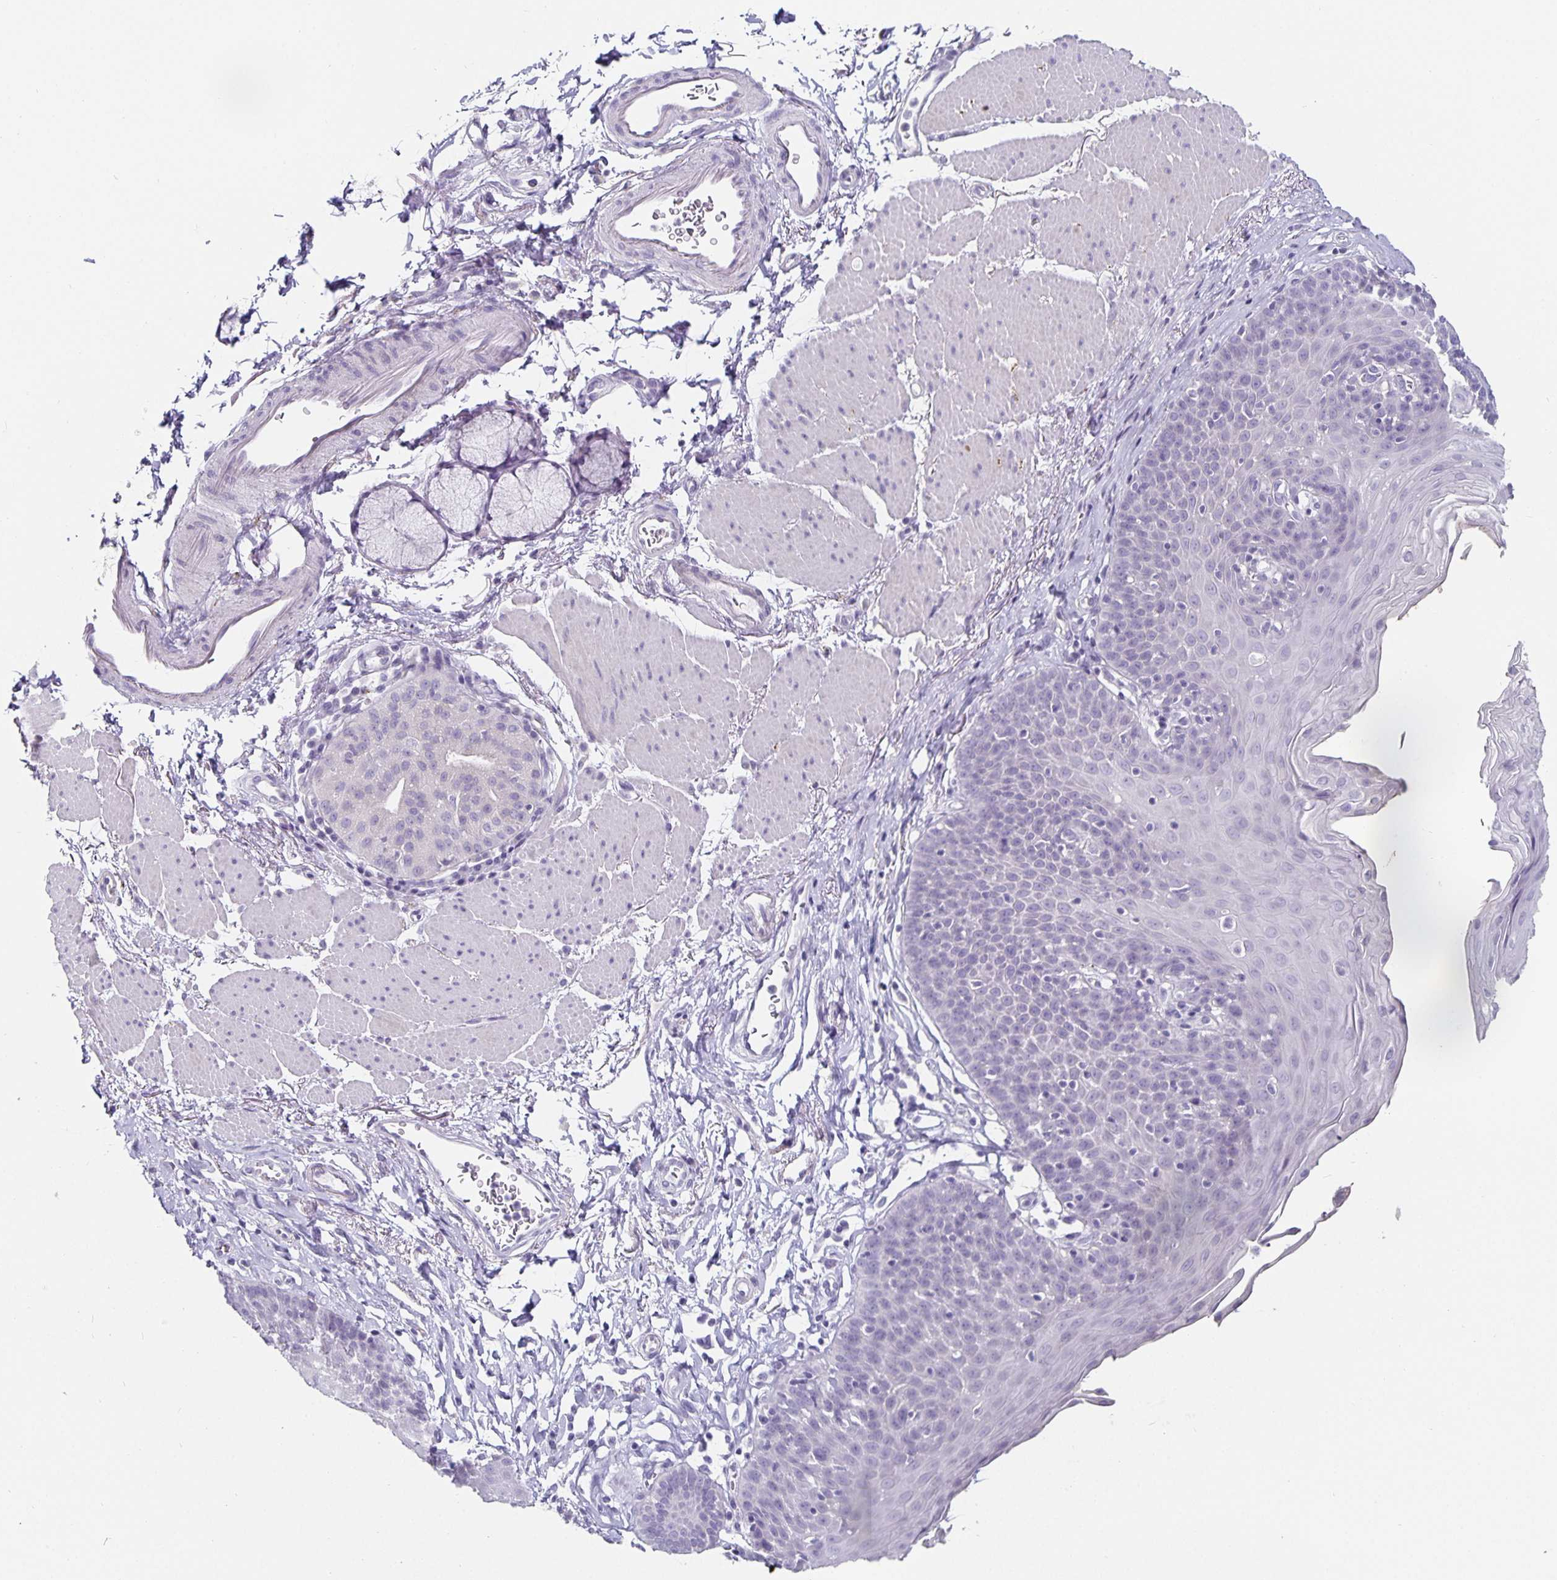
{"staining": {"intensity": "negative", "quantity": "none", "location": "none"}, "tissue": "esophagus", "cell_type": "Squamous epithelial cells", "image_type": "normal", "snomed": [{"axis": "morphology", "description": "Normal tissue, NOS"}, {"axis": "topography", "description": "Esophagus"}], "caption": "Immunohistochemical staining of normal esophagus reveals no significant staining in squamous epithelial cells. (Brightfield microscopy of DAB (3,3'-diaminobenzidine) immunohistochemistry at high magnification).", "gene": "CHGA", "patient": {"sex": "female", "age": 81}}